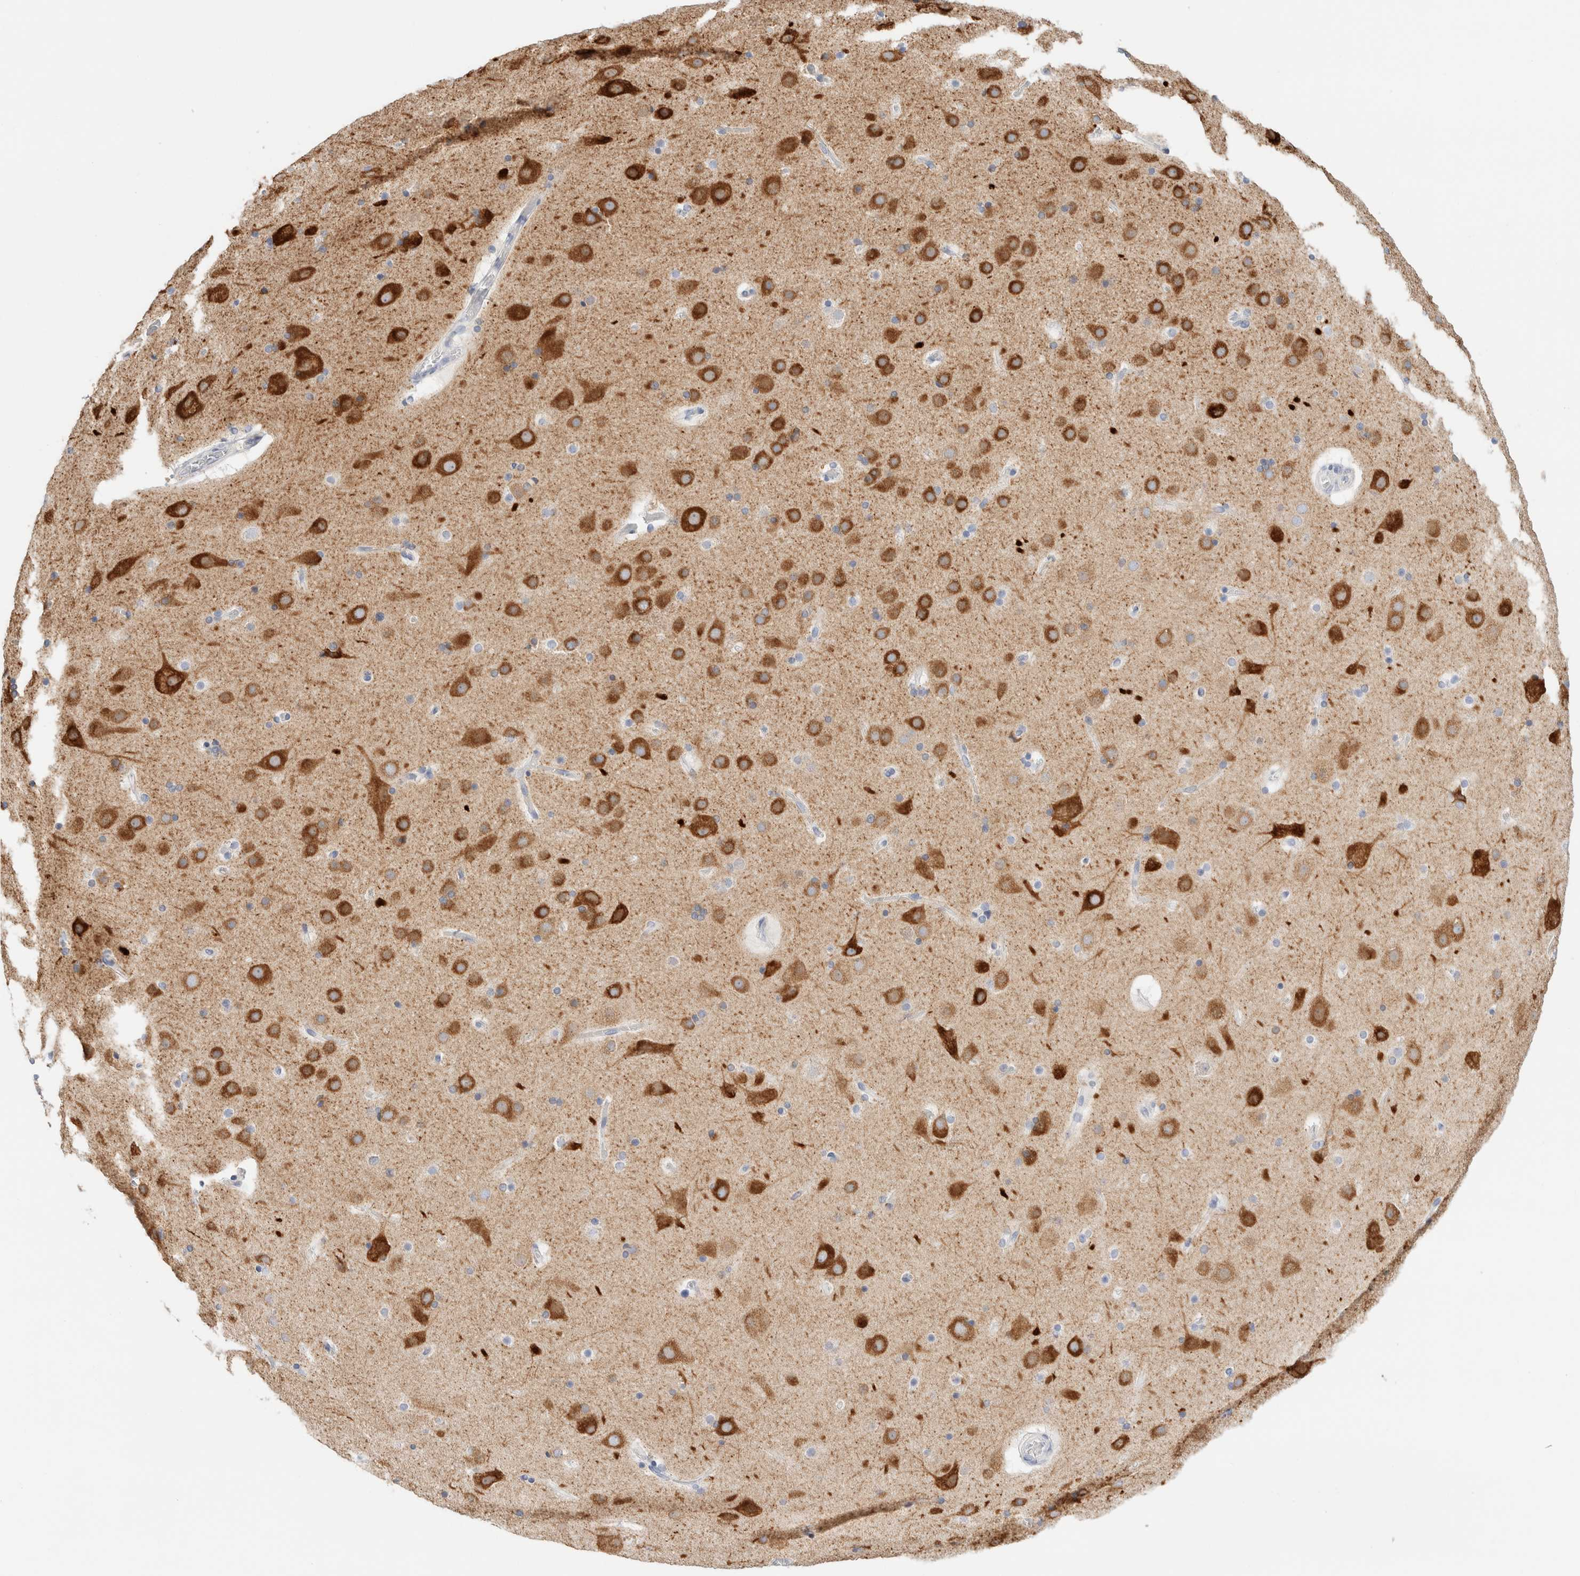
{"staining": {"intensity": "negative", "quantity": "none", "location": "none"}, "tissue": "cerebral cortex", "cell_type": "Endothelial cells", "image_type": "normal", "snomed": [{"axis": "morphology", "description": "Normal tissue, NOS"}, {"axis": "topography", "description": "Cerebral cortex"}], "caption": "An image of cerebral cortex stained for a protein shows no brown staining in endothelial cells. (DAB IHC visualized using brightfield microscopy, high magnification).", "gene": "GADD45G", "patient": {"sex": "male", "age": 57}}